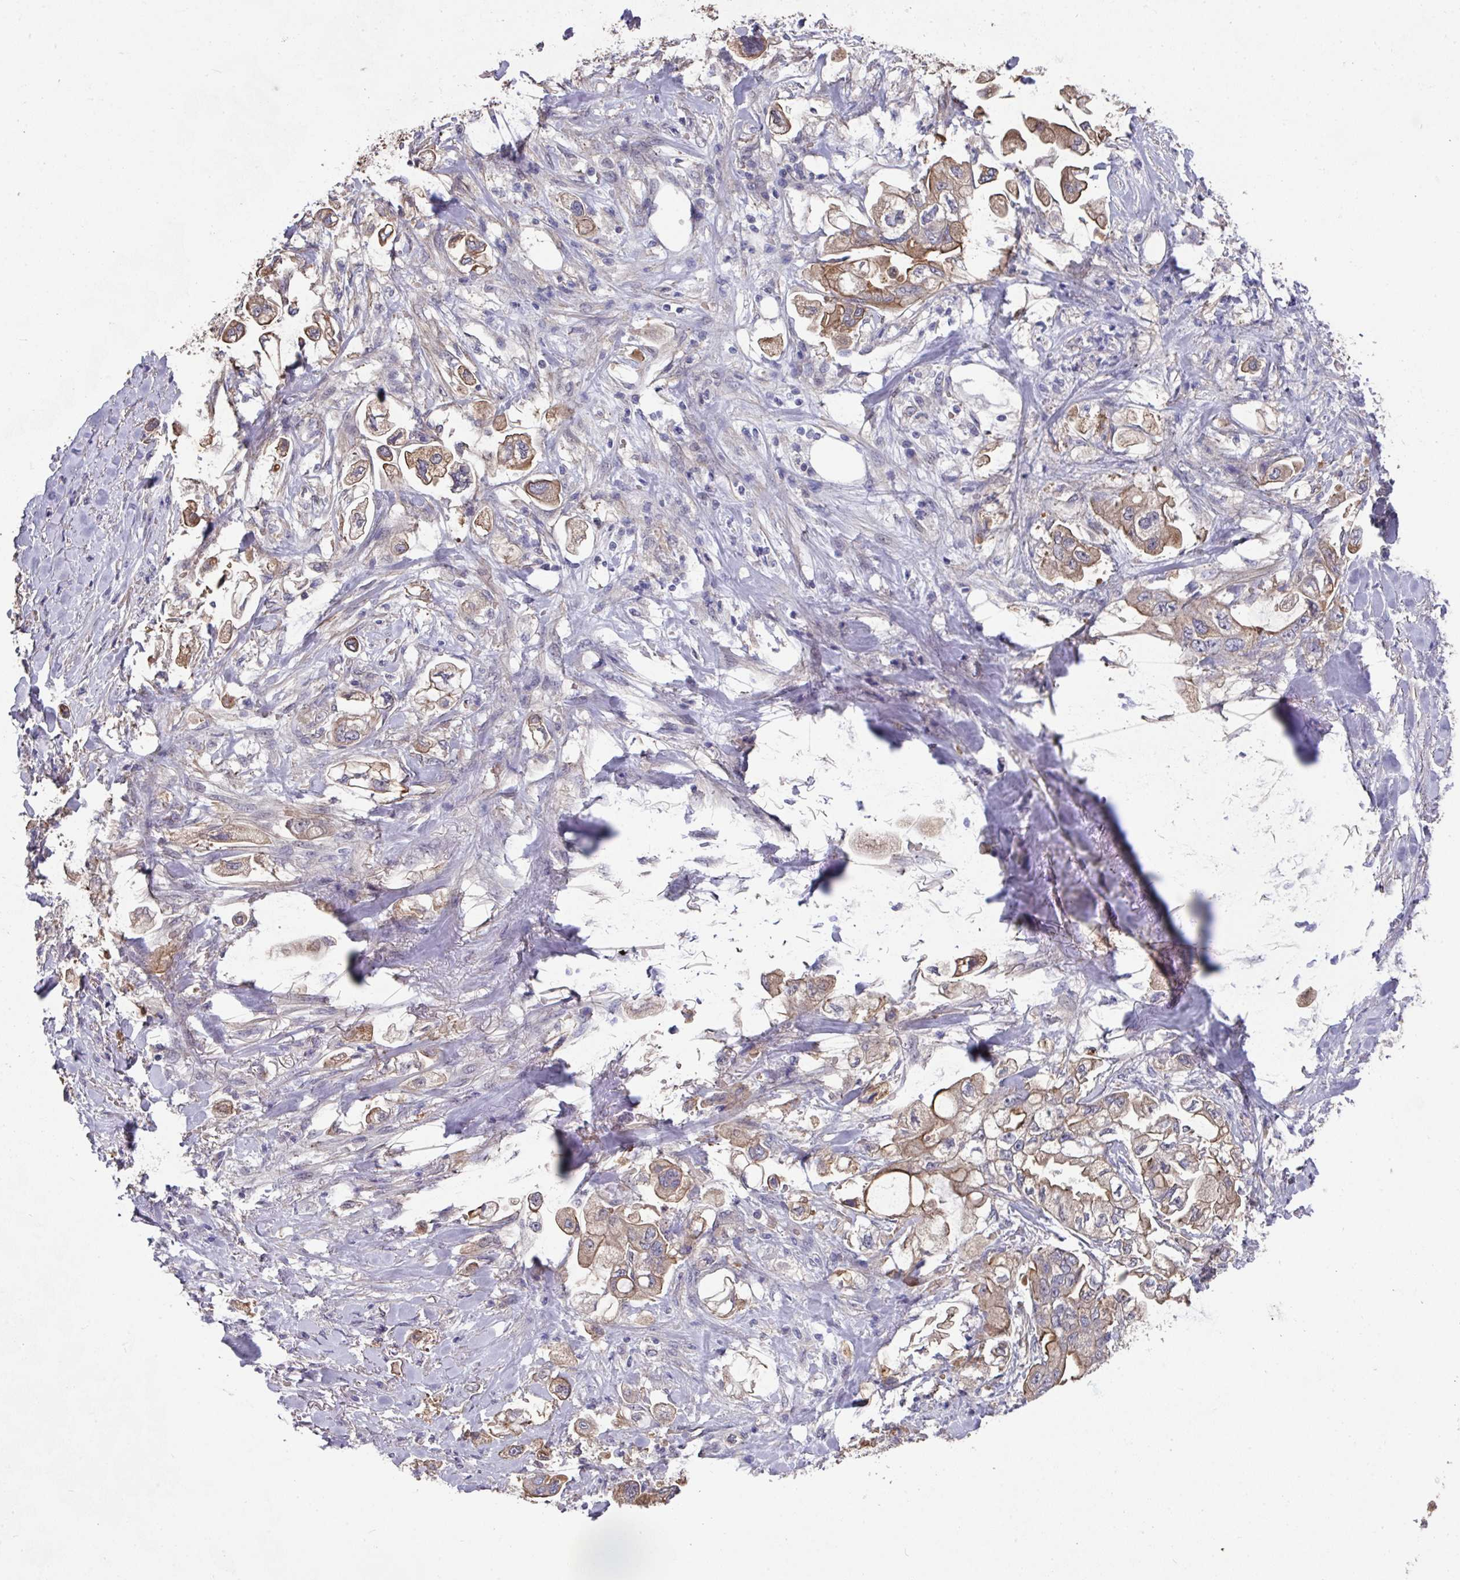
{"staining": {"intensity": "moderate", "quantity": ">75%", "location": "cytoplasmic/membranous"}, "tissue": "stomach cancer", "cell_type": "Tumor cells", "image_type": "cancer", "snomed": [{"axis": "morphology", "description": "Adenocarcinoma, NOS"}, {"axis": "topography", "description": "Stomach"}], "caption": "Stomach cancer (adenocarcinoma) stained with a protein marker demonstrates moderate staining in tumor cells.", "gene": "PRR5", "patient": {"sex": "male", "age": 62}}